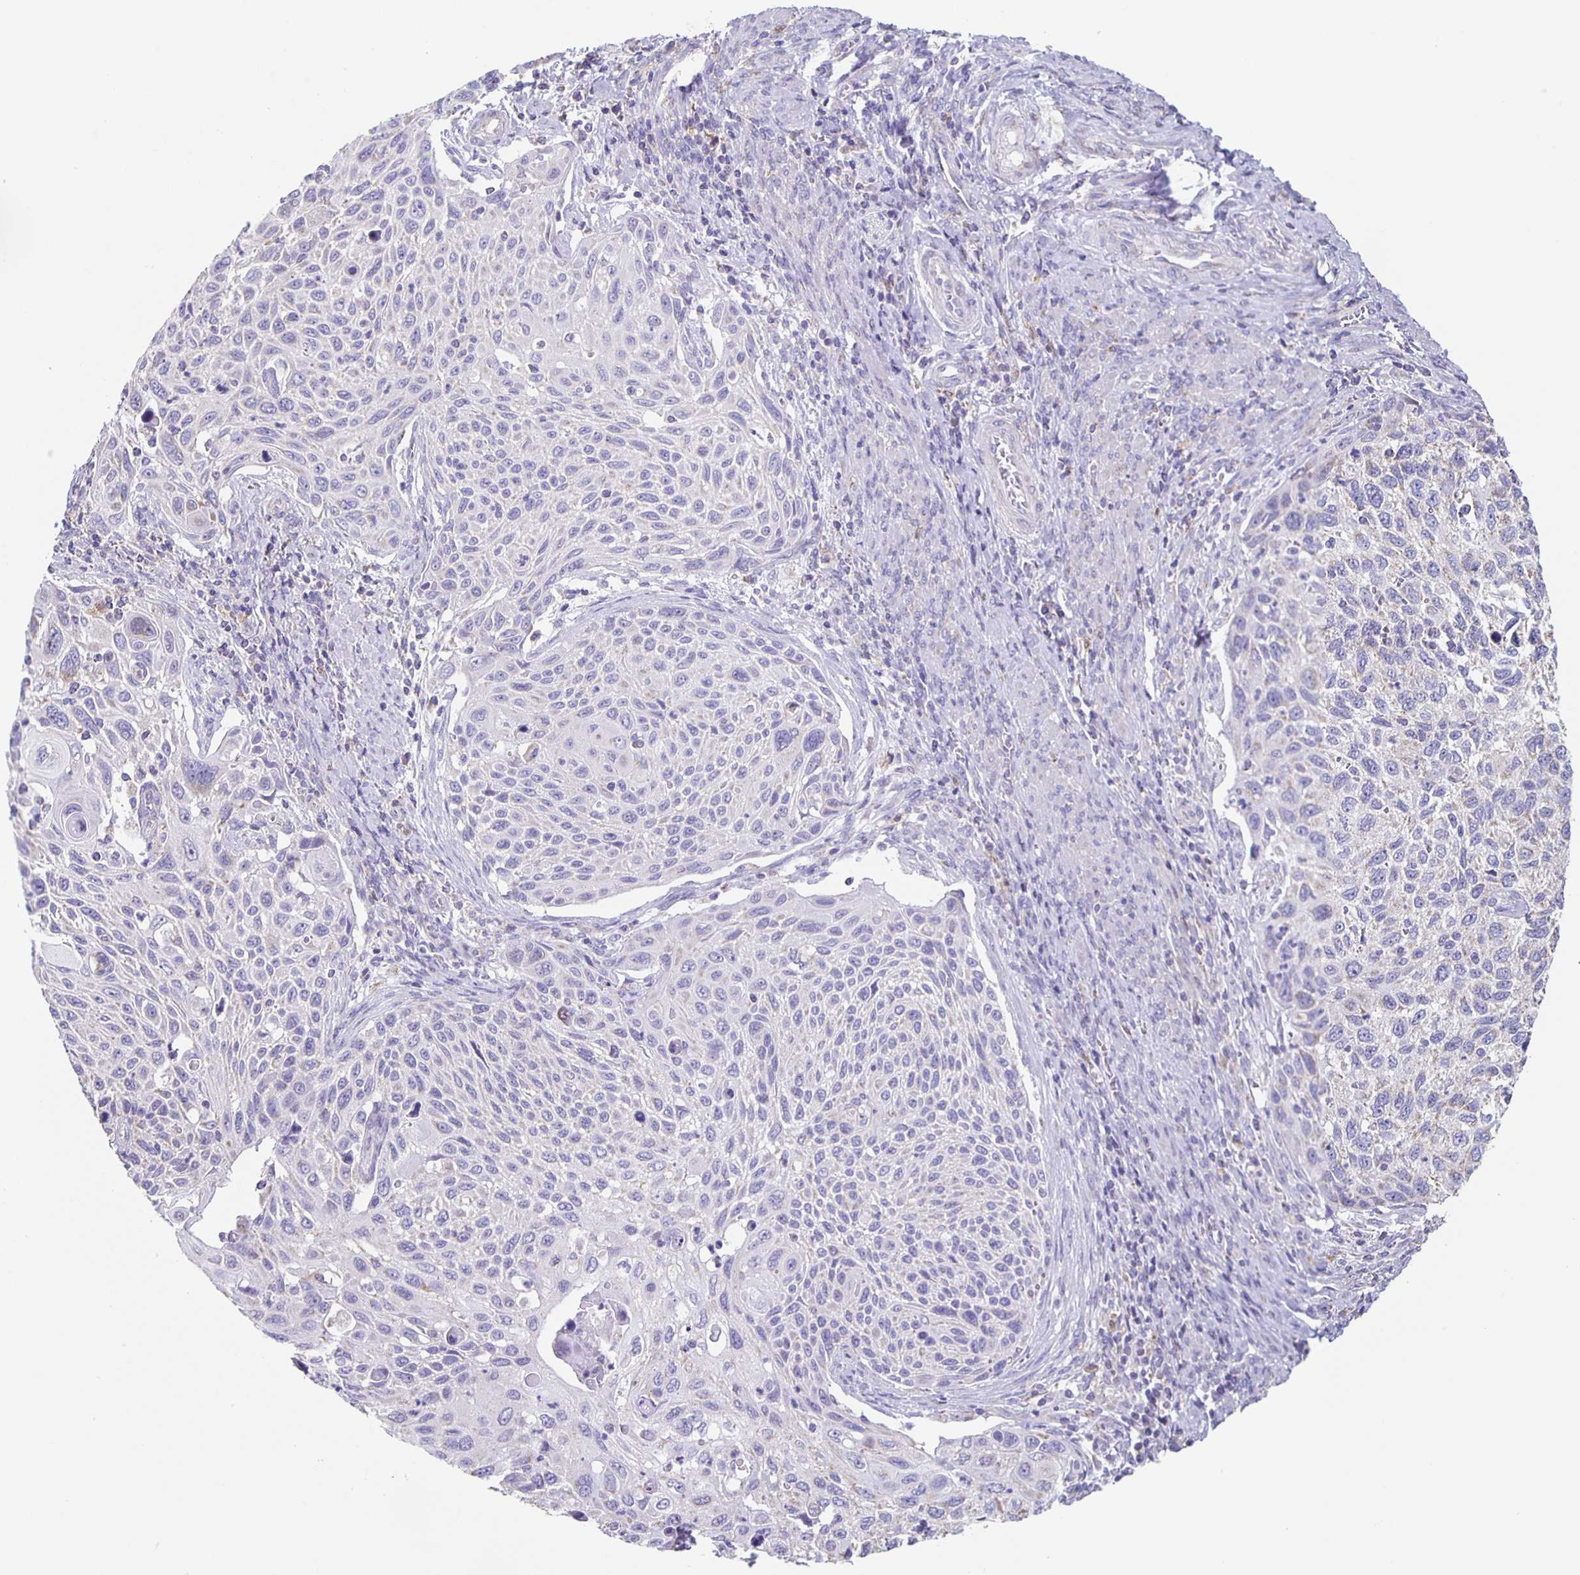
{"staining": {"intensity": "negative", "quantity": "none", "location": "none"}, "tissue": "cervical cancer", "cell_type": "Tumor cells", "image_type": "cancer", "snomed": [{"axis": "morphology", "description": "Squamous cell carcinoma, NOS"}, {"axis": "topography", "description": "Cervix"}], "caption": "A histopathology image of human cervical squamous cell carcinoma is negative for staining in tumor cells. (DAB (3,3'-diaminobenzidine) IHC with hematoxylin counter stain).", "gene": "TPPP", "patient": {"sex": "female", "age": 70}}